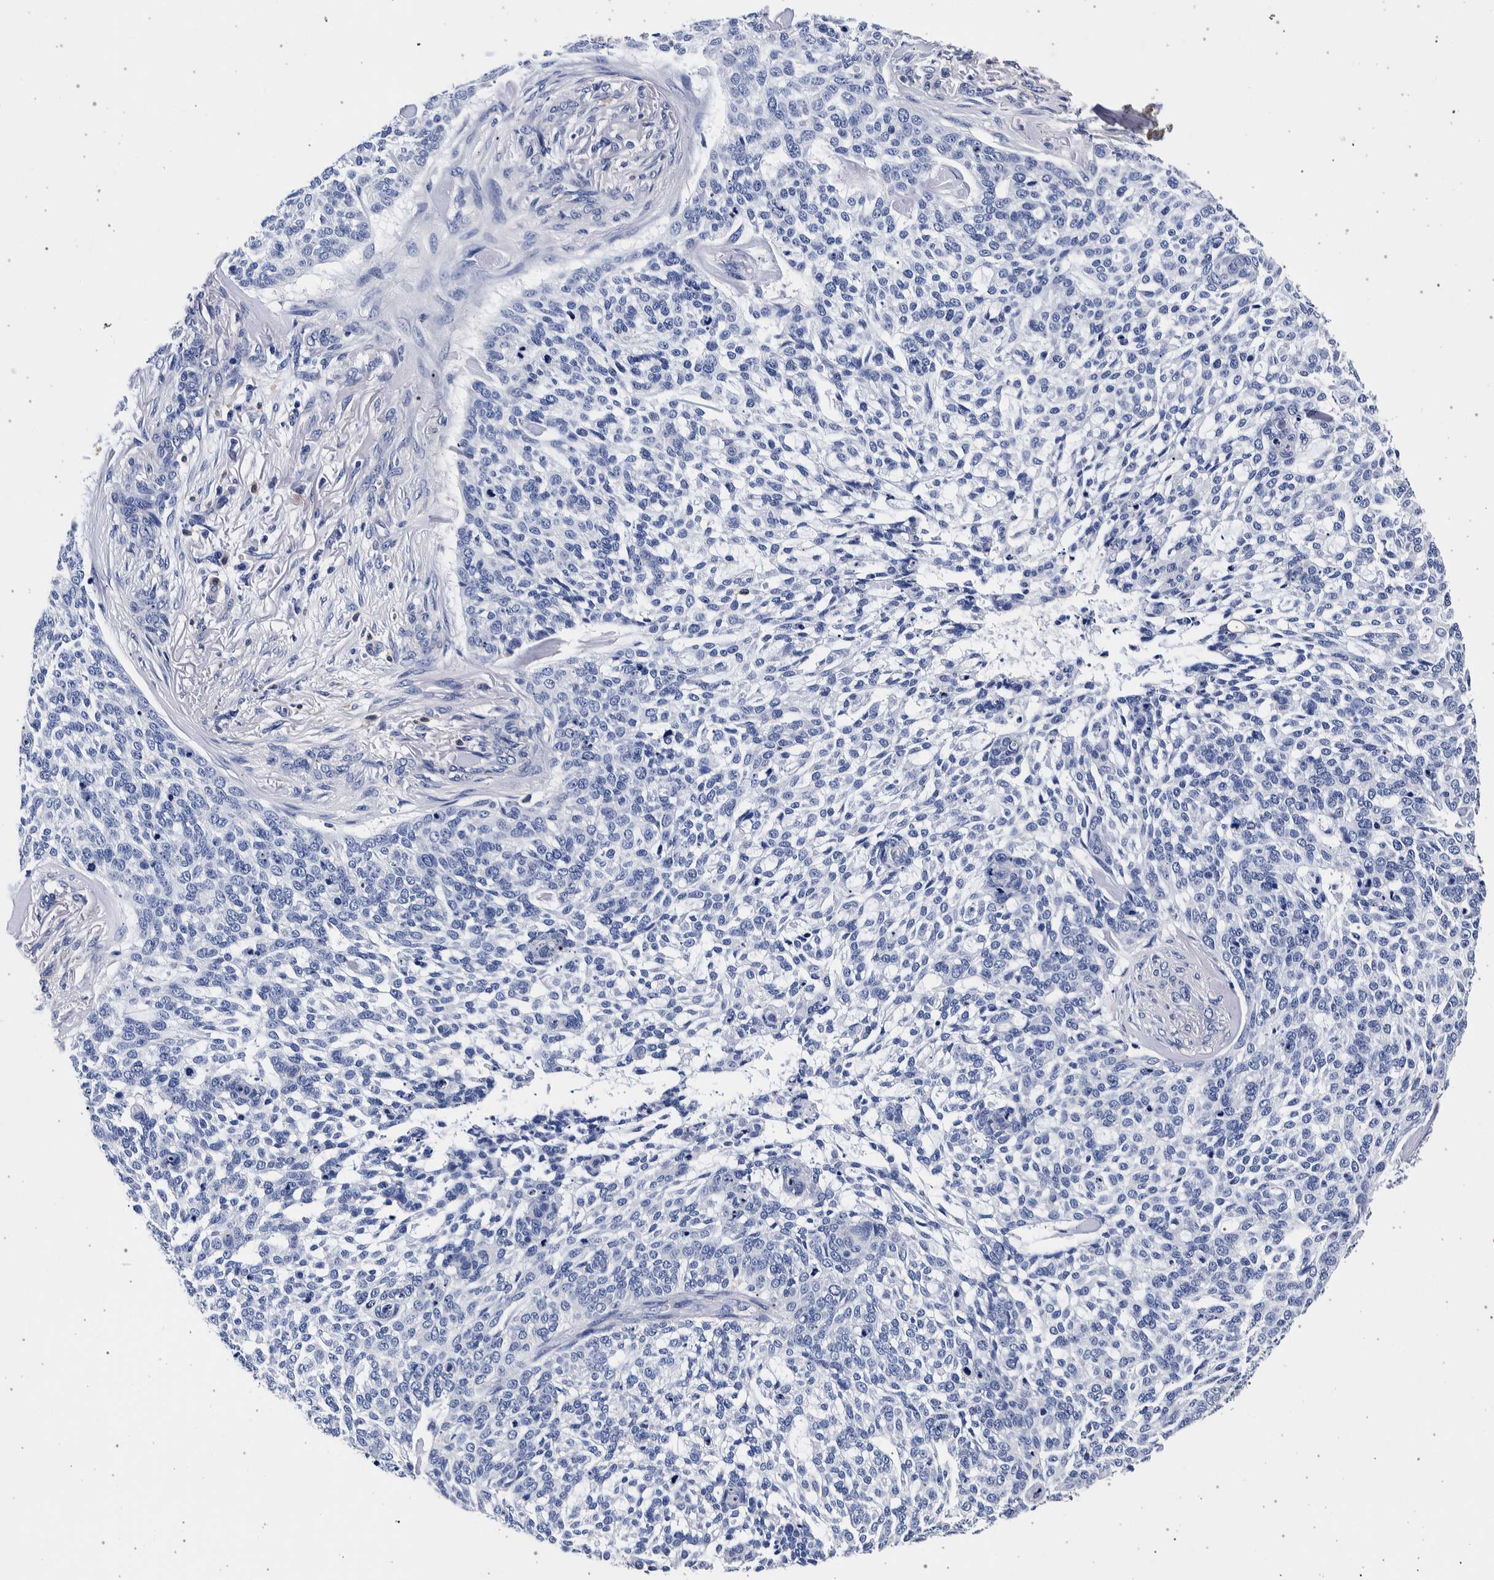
{"staining": {"intensity": "negative", "quantity": "none", "location": "none"}, "tissue": "skin cancer", "cell_type": "Tumor cells", "image_type": "cancer", "snomed": [{"axis": "morphology", "description": "Basal cell carcinoma"}, {"axis": "topography", "description": "Skin"}], "caption": "Protein analysis of skin basal cell carcinoma demonstrates no significant staining in tumor cells. (Brightfield microscopy of DAB (3,3'-diaminobenzidine) immunohistochemistry at high magnification).", "gene": "NIBAN2", "patient": {"sex": "female", "age": 64}}